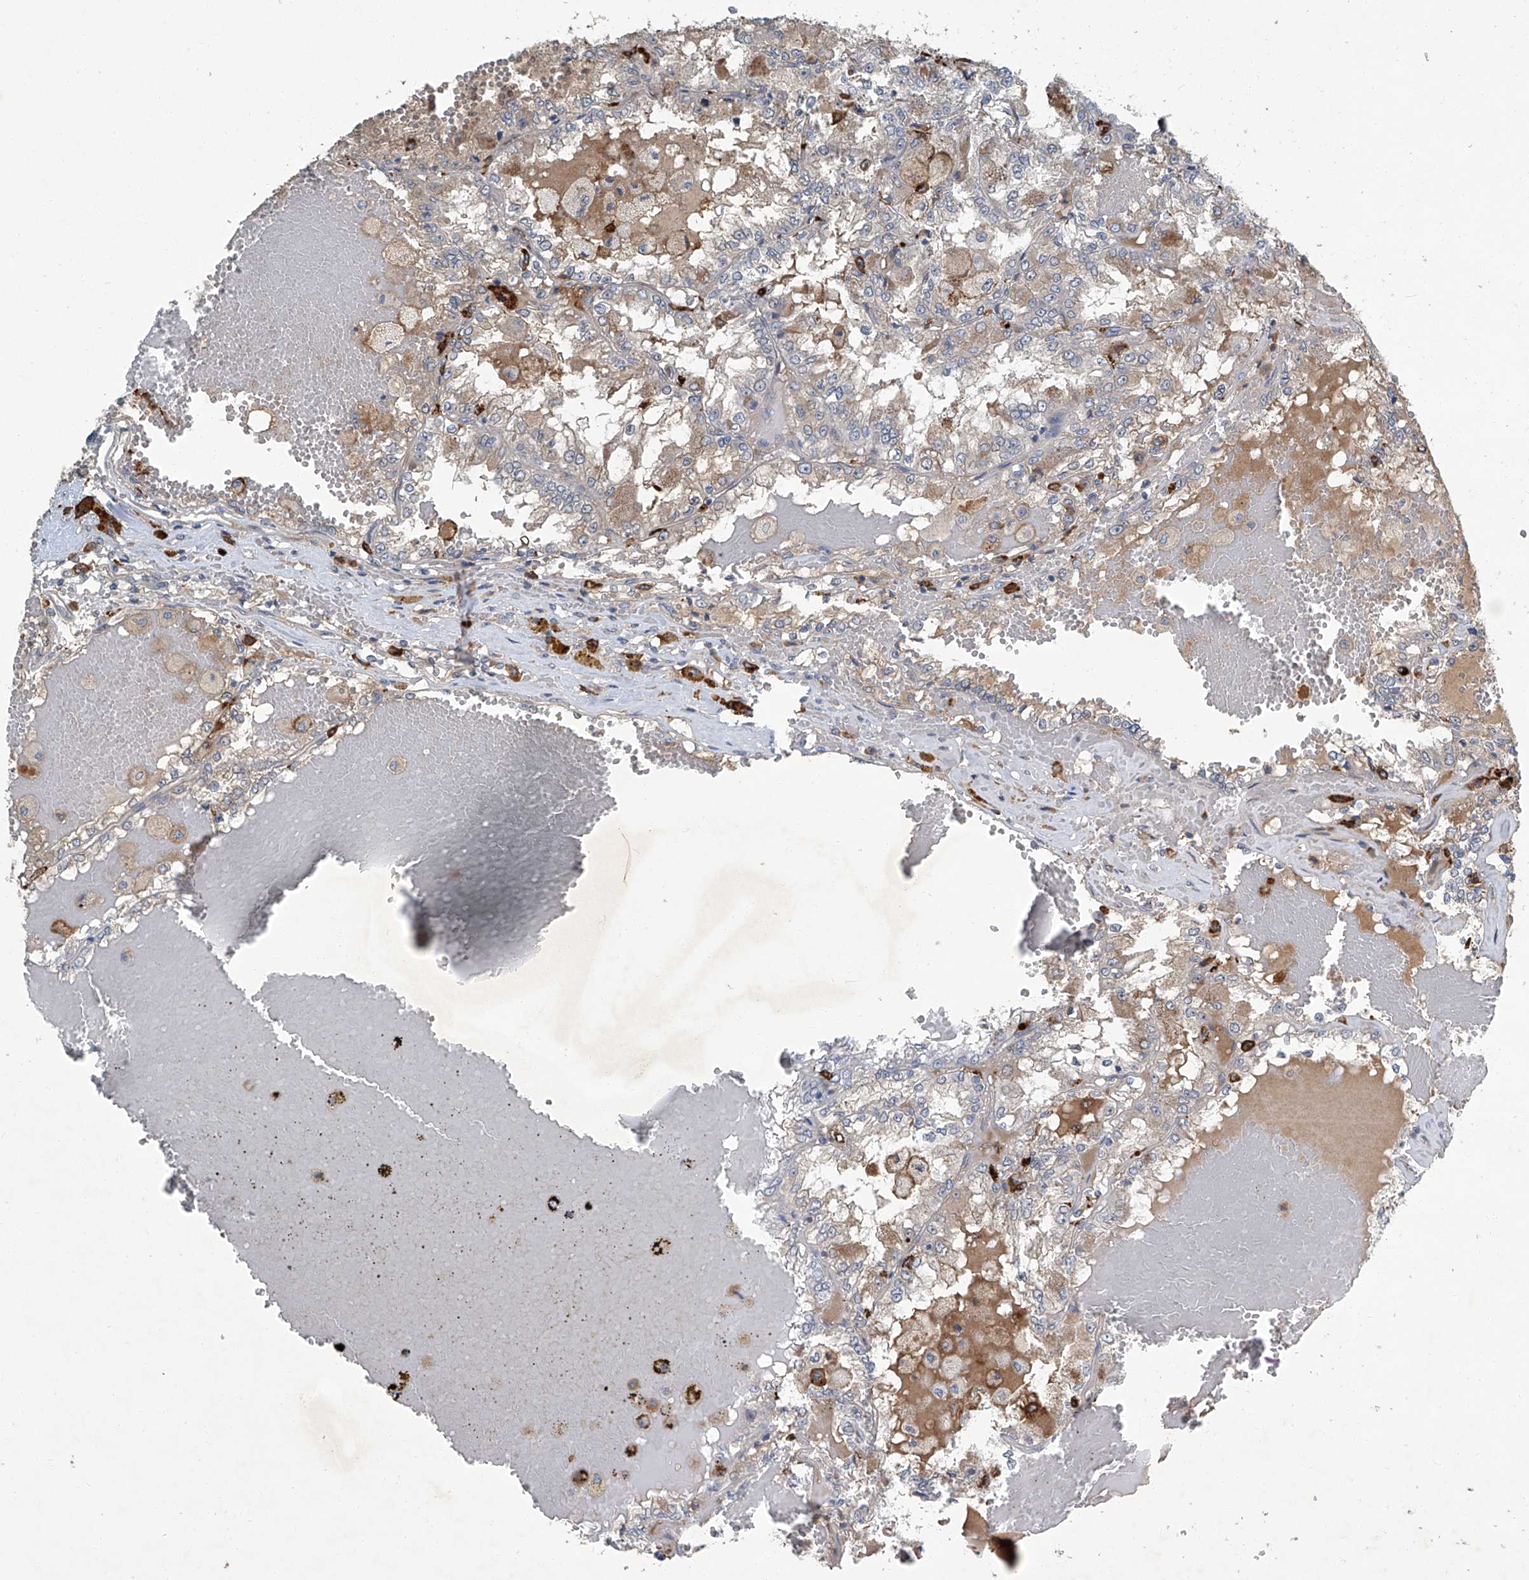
{"staining": {"intensity": "weak", "quantity": "<25%", "location": "cytoplasmic/membranous"}, "tissue": "renal cancer", "cell_type": "Tumor cells", "image_type": "cancer", "snomed": [{"axis": "morphology", "description": "Adenocarcinoma, NOS"}, {"axis": "topography", "description": "Kidney"}], "caption": "Immunohistochemical staining of adenocarcinoma (renal) displays no significant staining in tumor cells.", "gene": "FAM167A", "patient": {"sex": "female", "age": 56}}